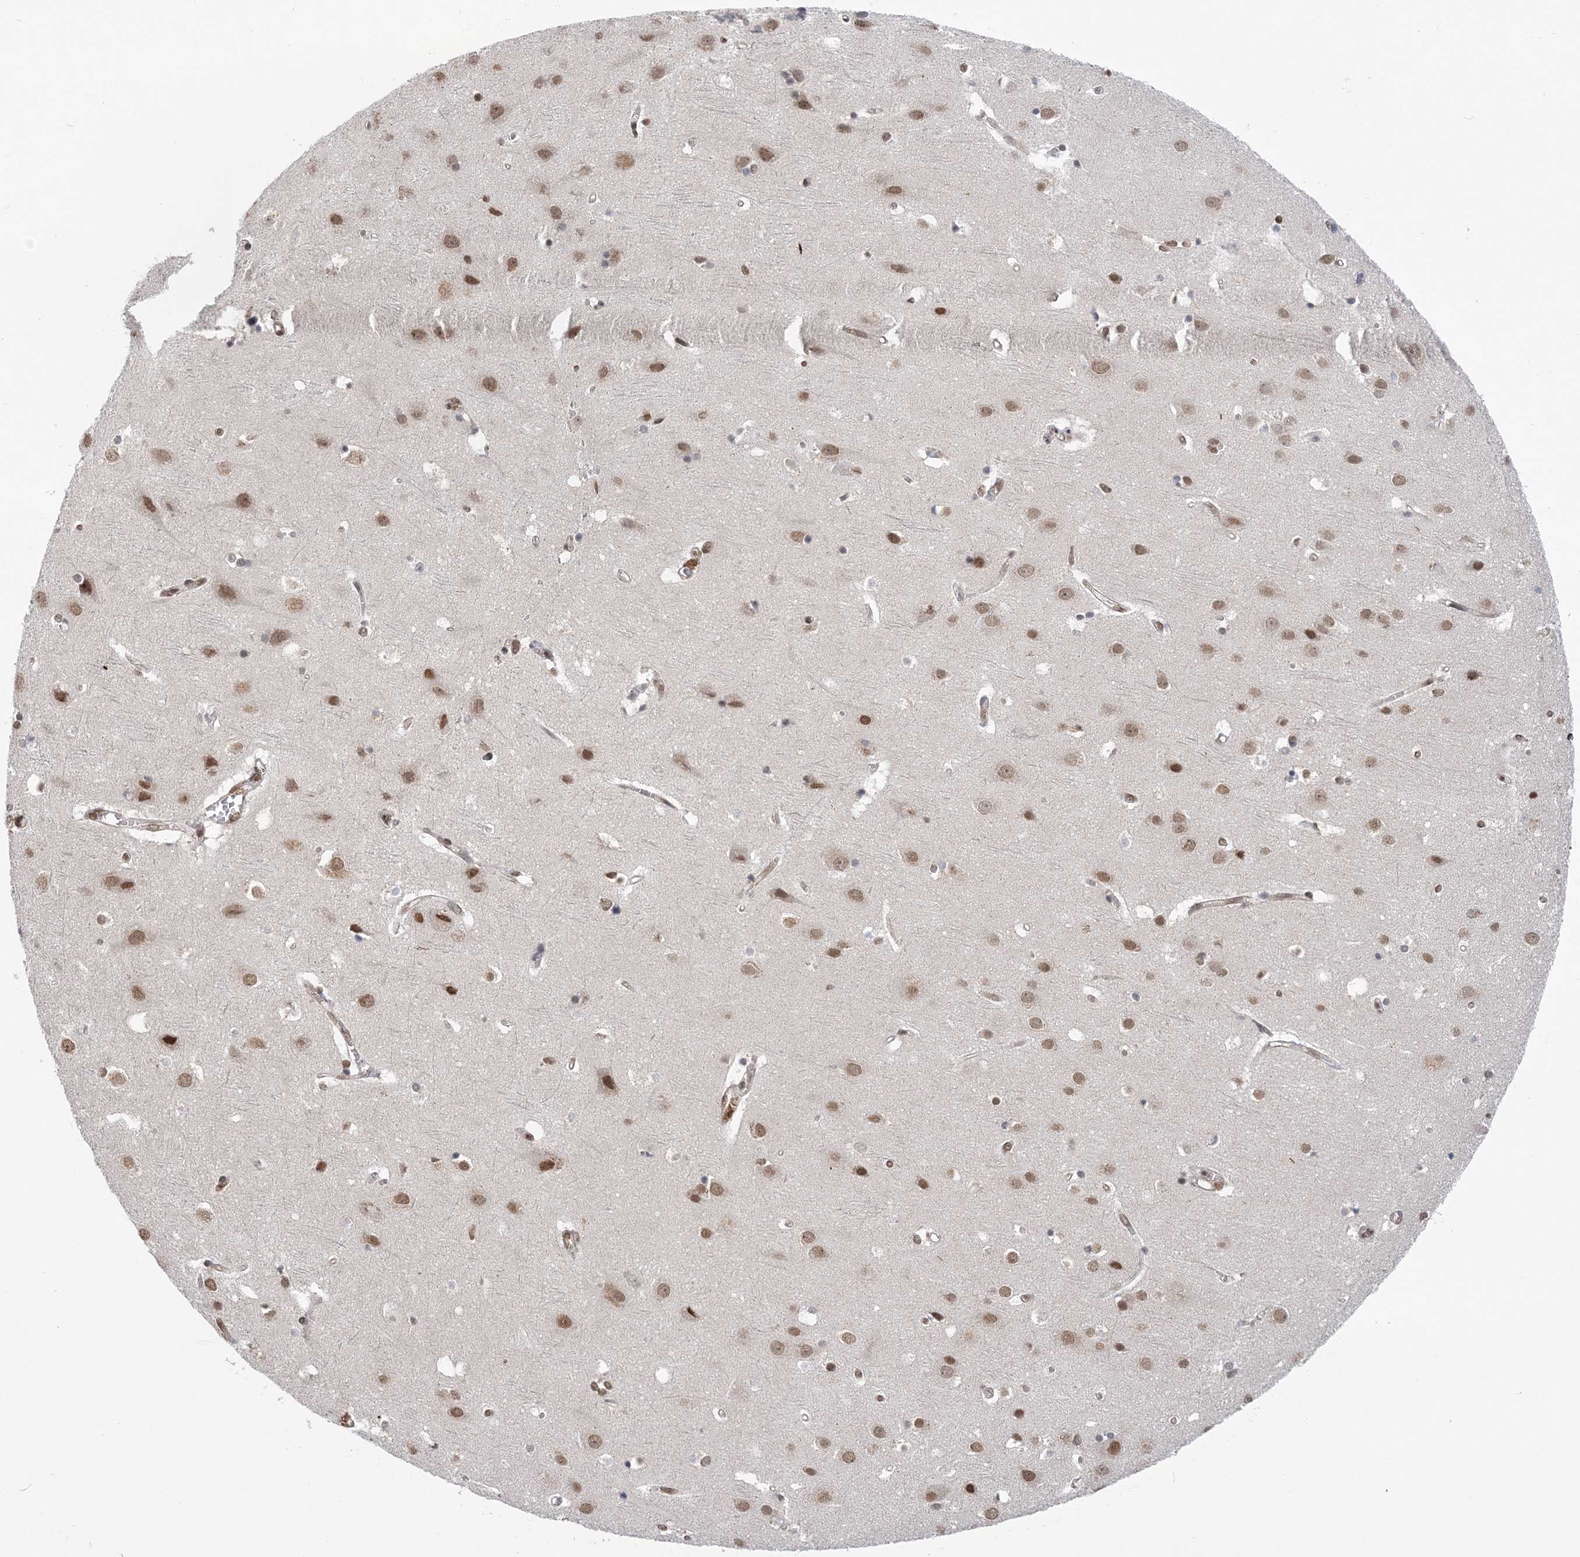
{"staining": {"intensity": "moderate", "quantity": ">75%", "location": "cytoplasmic/membranous"}, "tissue": "cerebral cortex", "cell_type": "Endothelial cells", "image_type": "normal", "snomed": [{"axis": "morphology", "description": "Normal tissue, NOS"}, {"axis": "topography", "description": "Cerebral cortex"}], "caption": "Moderate cytoplasmic/membranous positivity is present in about >75% of endothelial cells in benign cerebral cortex. Immunohistochemistry stains the protein of interest in brown and the nuclei are stained blue.", "gene": "CCDC152", "patient": {"sex": "male", "age": 54}}